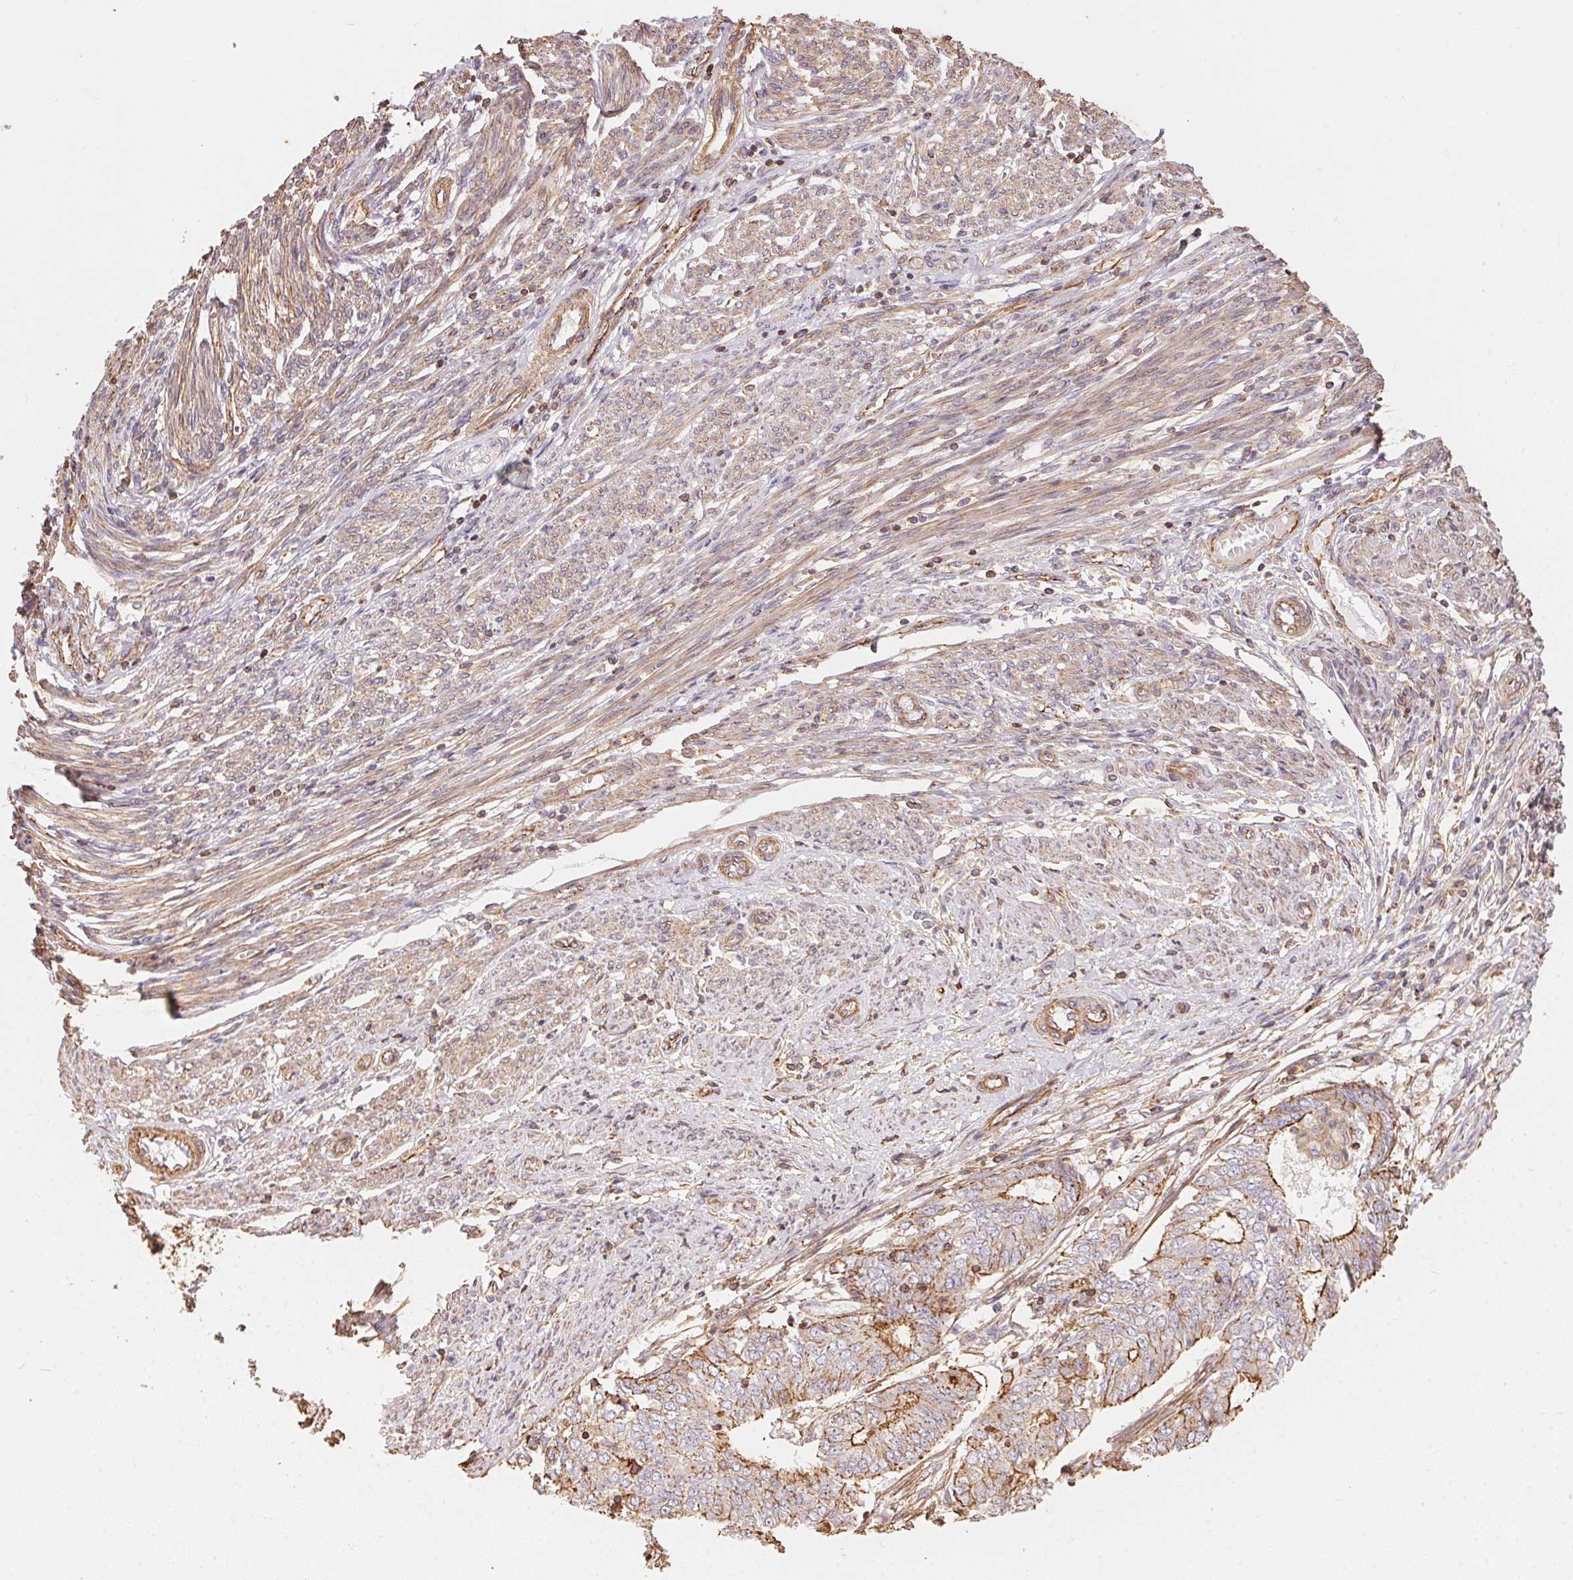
{"staining": {"intensity": "moderate", "quantity": "25%-75%", "location": "cytoplasmic/membranous"}, "tissue": "endometrial cancer", "cell_type": "Tumor cells", "image_type": "cancer", "snomed": [{"axis": "morphology", "description": "Adenocarcinoma, NOS"}, {"axis": "topography", "description": "Endometrium"}], "caption": "Tumor cells show moderate cytoplasmic/membranous staining in approximately 25%-75% of cells in adenocarcinoma (endometrial). The protein is stained brown, and the nuclei are stained in blue (DAB IHC with brightfield microscopy, high magnification).", "gene": "FRAS1", "patient": {"sex": "female", "age": 62}}